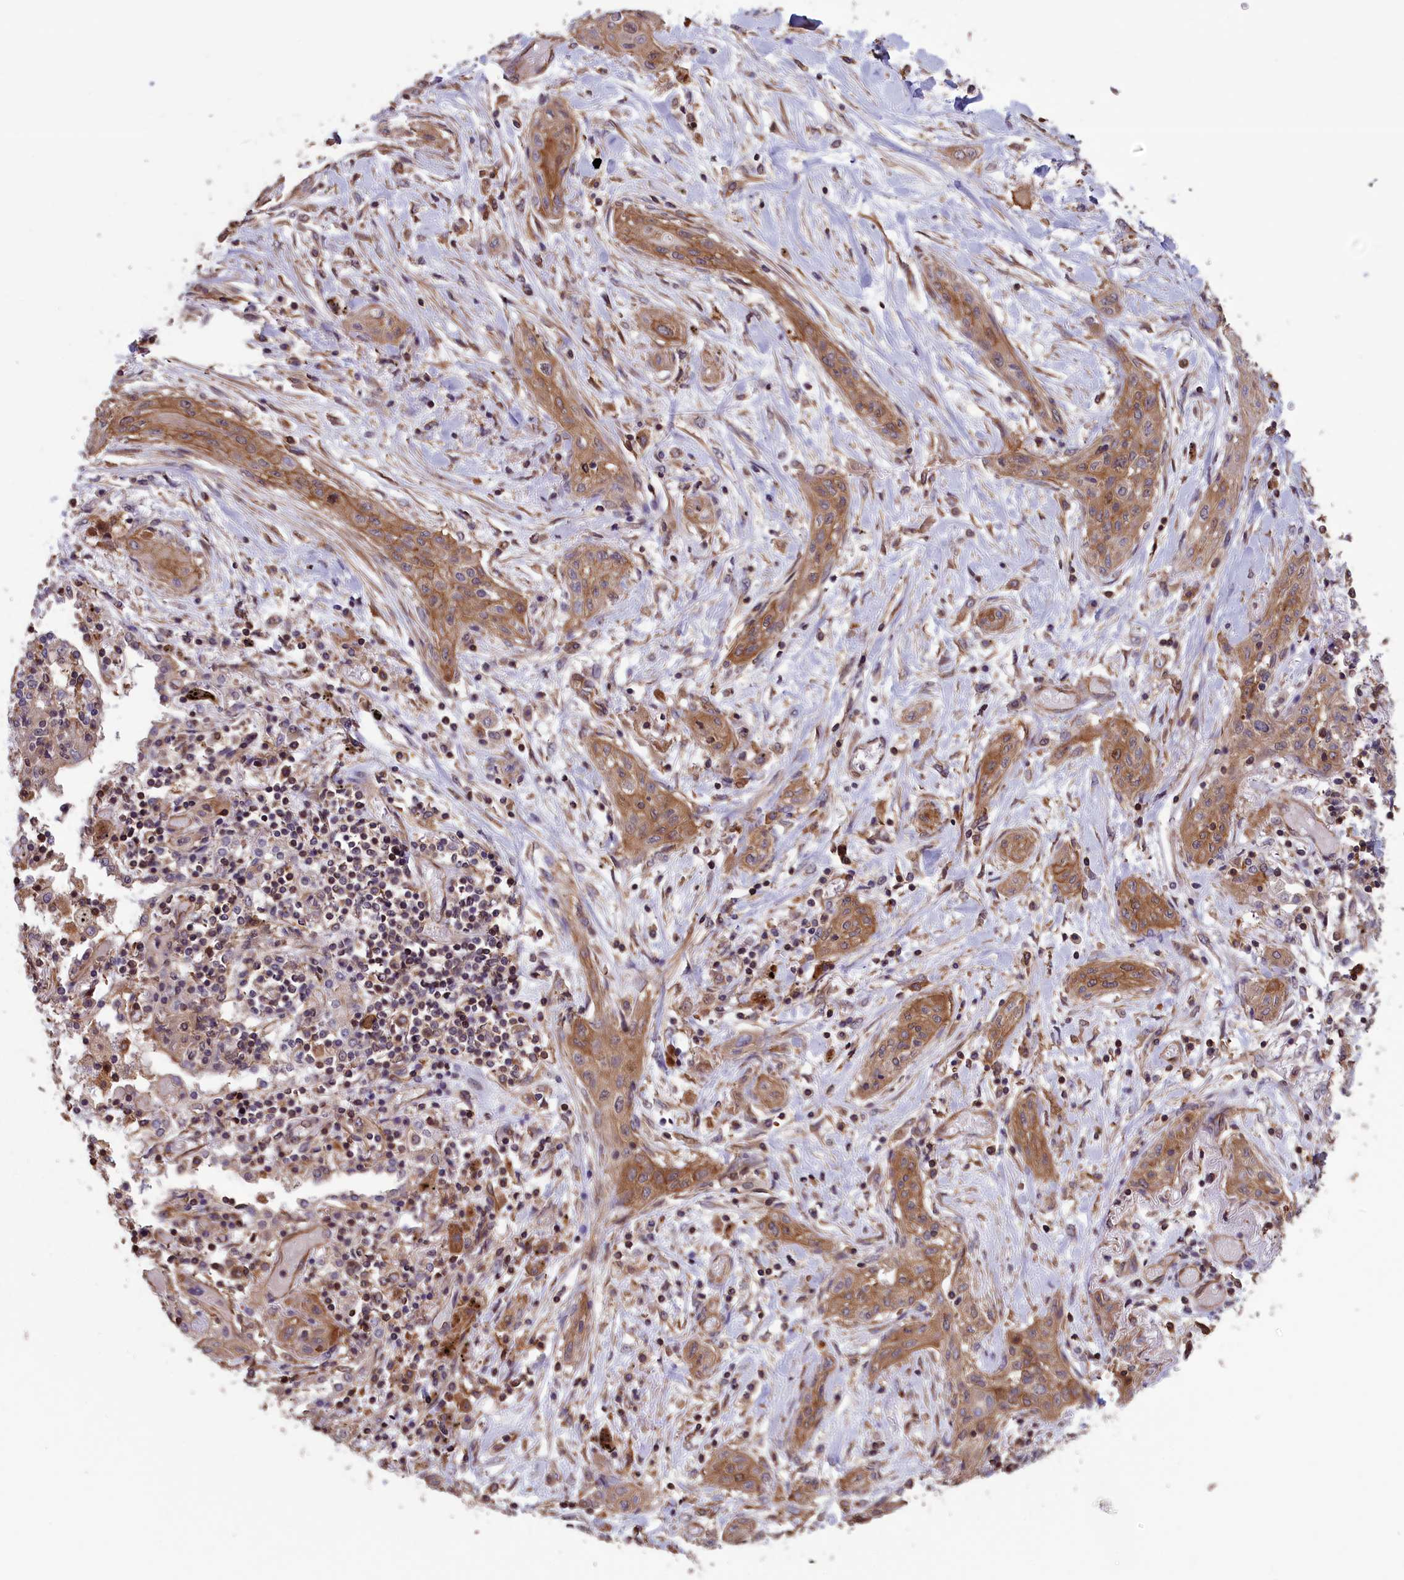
{"staining": {"intensity": "moderate", "quantity": ">75%", "location": "cytoplasmic/membranous"}, "tissue": "lung cancer", "cell_type": "Tumor cells", "image_type": "cancer", "snomed": [{"axis": "morphology", "description": "Squamous cell carcinoma, NOS"}, {"axis": "topography", "description": "Lung"}], "caption": "A micrograph of squamous cell carcinoma (lung) stained for a protein shows moderate cytoplasmic/membranous brown staining in tumor cells.", "gene": "DAPK3", "patient": {"sex": "female", "age": 47}}